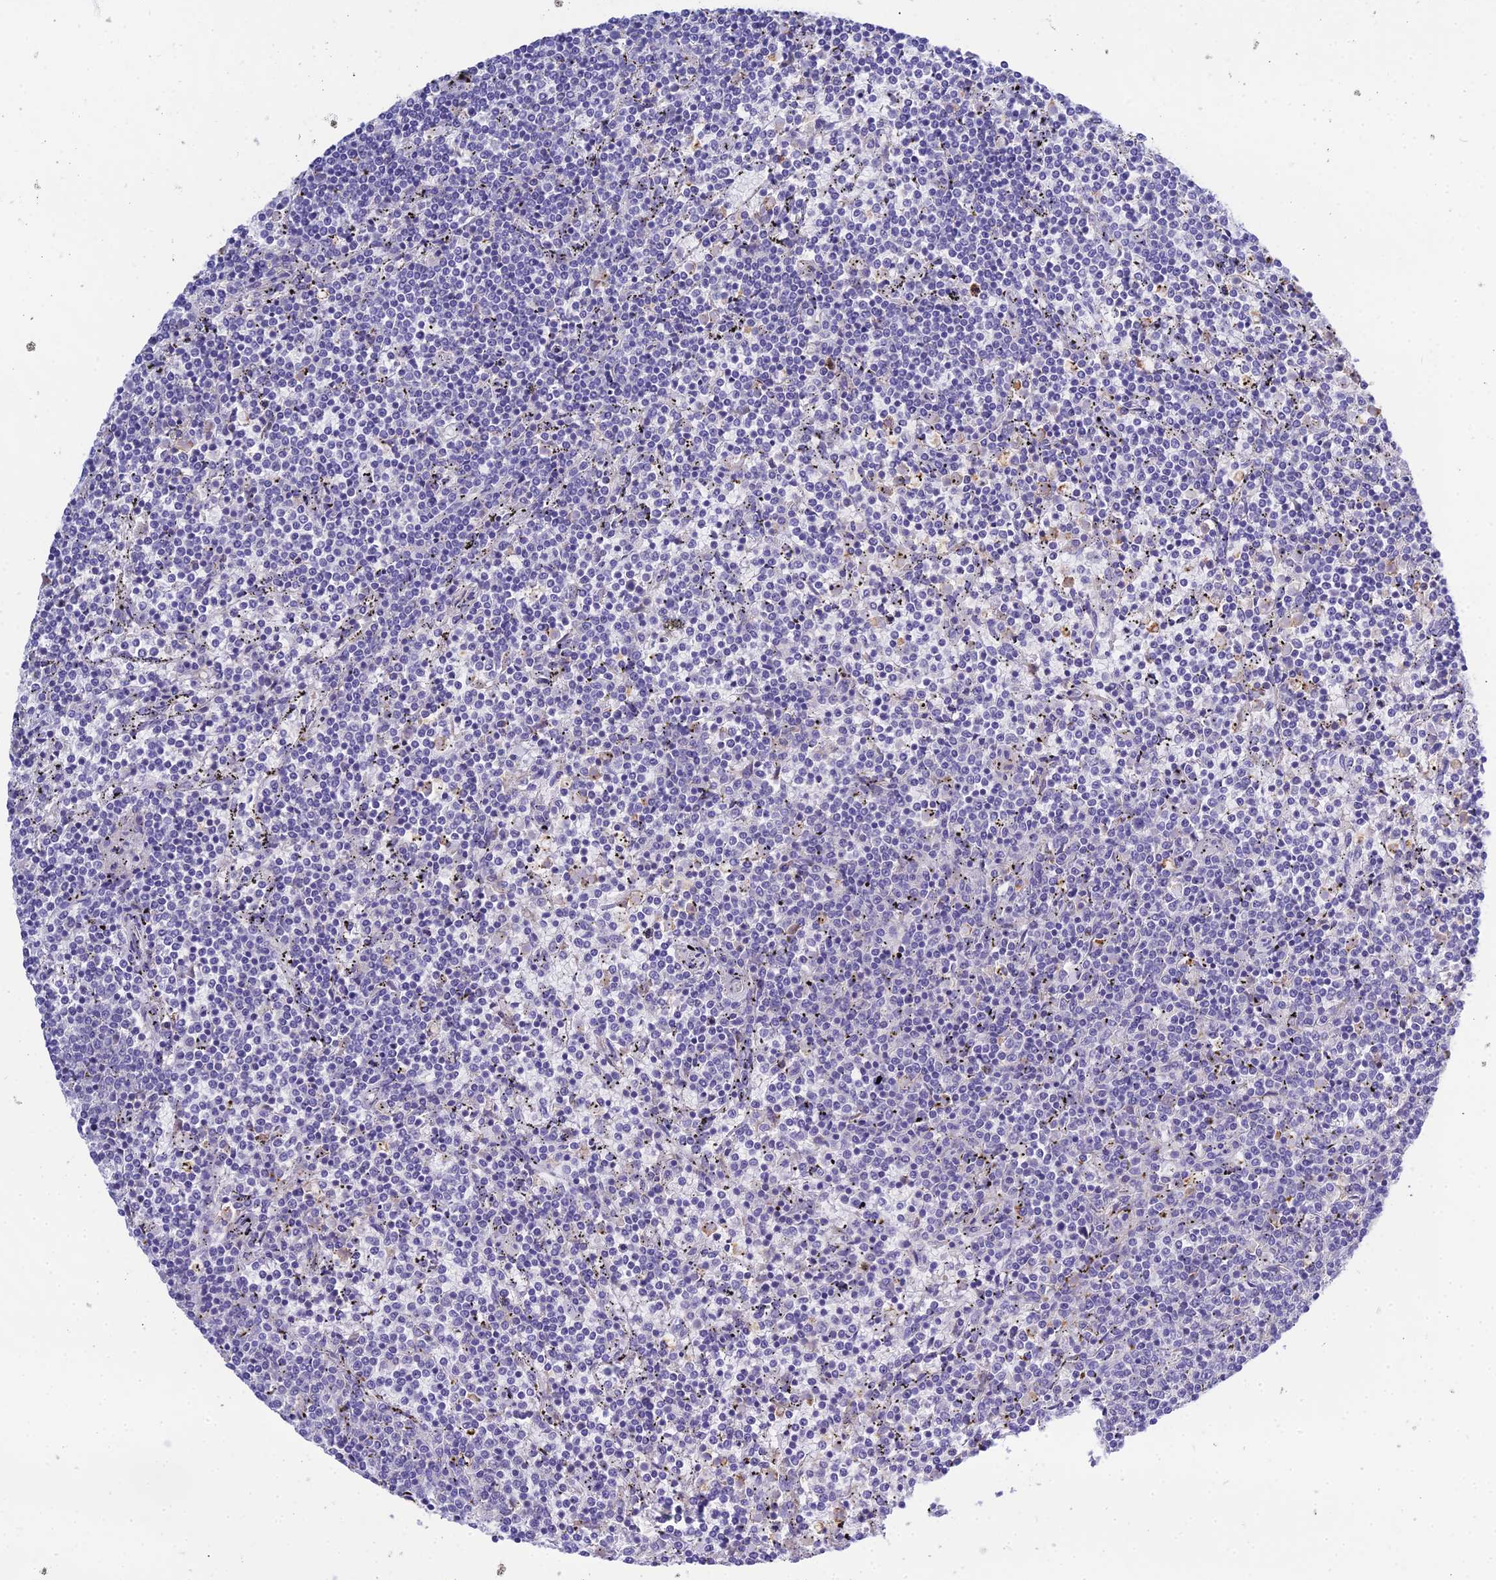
{"staining": {"intensity": "negative", "quantity": "none", "location": "none"}, "tissue": "lymphoma", "cell_type": "Tumor cells", "image_type": "cancer", "snomed": [{"axis": "morphology", "description": "Malignant lymphoma, non-Hodgkin's type, Low grade"}, {"axis": "topography", "description": "Spleen"}], "caption": "IHC image of neoplastic tissue: lymphoma stained with DAB (3,3'-diaminobenzidine) displays no significant protein staining in tumor cells.", "gene": "KIAA0408", "patient": {"sex": "female", "age": 50}}